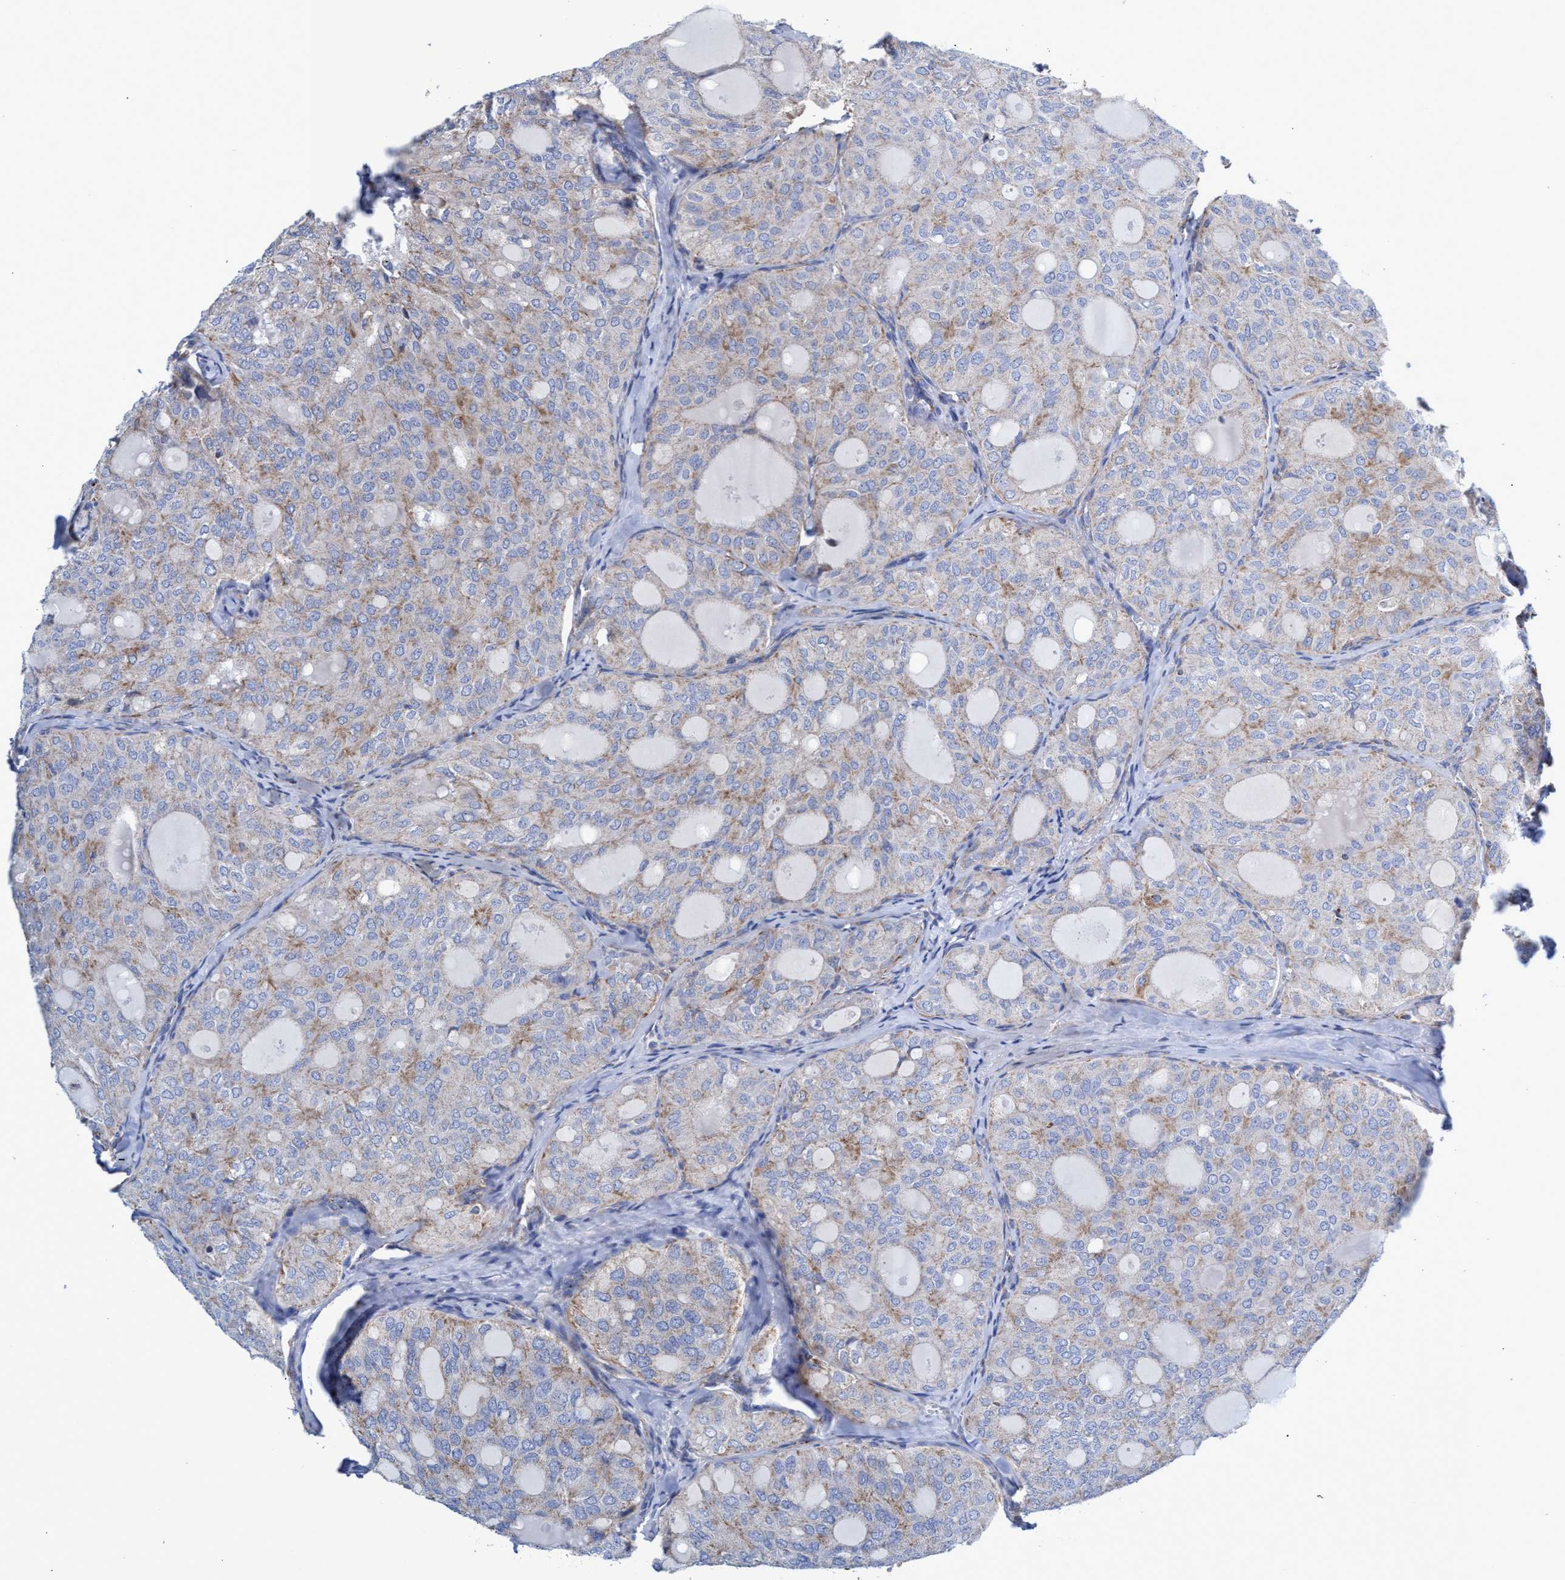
{"staining": {"intensity": "moderate", "quantity": "<25%", "location": "cytoplasmic/membranous"}, "tissue": "thyroid cancer", "cell_type": "Tumor cells", "image_type": "cancer", "snomed": [{"axis": "morphology", "description": "Follicular adenoma carcinoma, NOS"}, {"axis": "topography", "description": "Thyroid gland"}], "caption": "Immunohistochemistry staining of follicular adenoma carcinoma (thyroid), which reveals low levels of moderate cytoplasmic/membranous staining in approximately <25% of tumor cells indicating moderate cytoplasmic/membranous protein expression. The staining was performed using DAB (3,3'-diaminobenzidine) (brown) for protein detection and nuclei were counterstained in hematoxylin (blue).", "gene": "ZNF750", "patient": {"sex": "male", "age": 75}}